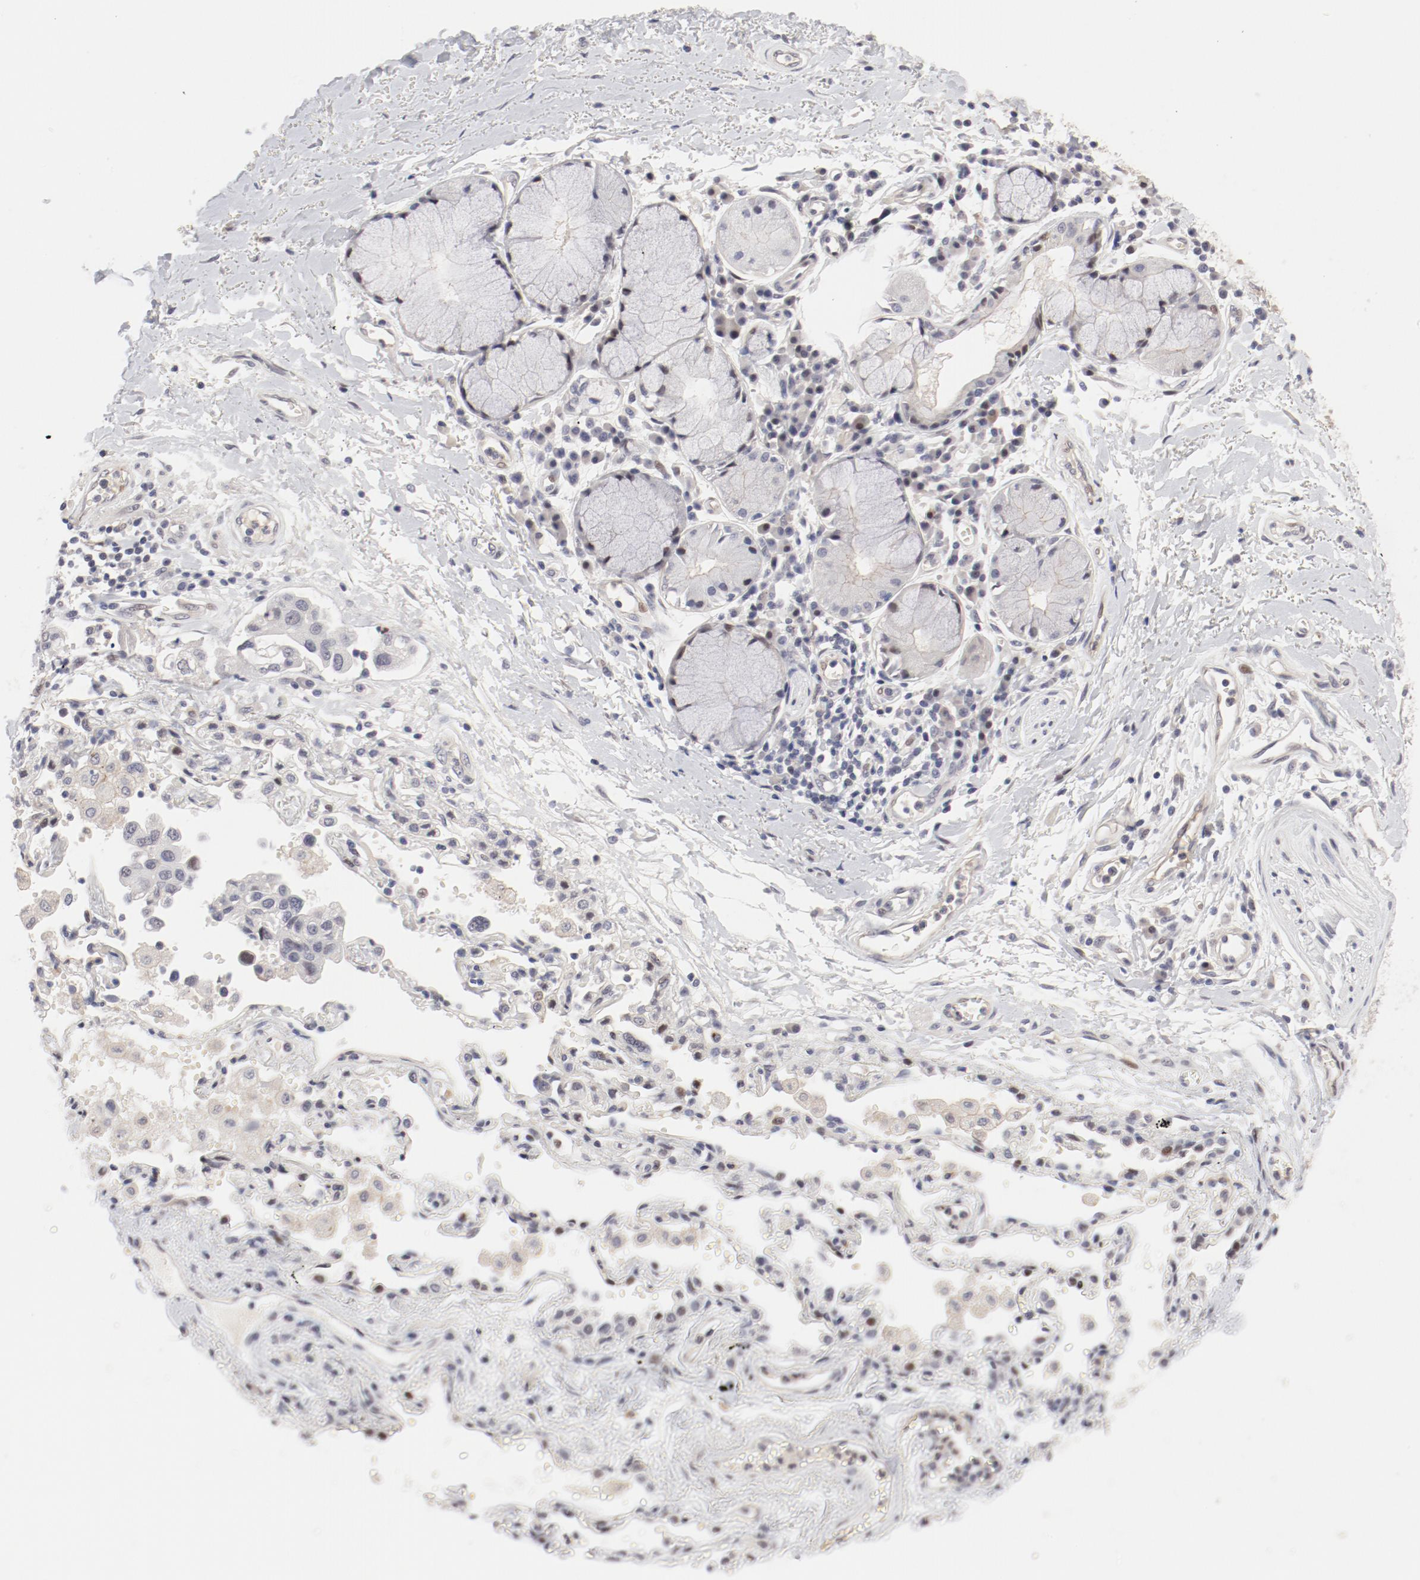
{"staining": {"intensity": "negative", "quantity": "none", "location": "none"}, "tissue": "adipose tissue", "cell_type": "Adipocytes", "image_type": "normal", "snomed": [{"axis": "morphology", "description": "Normal tissue, NOS"}, {"axis": "morphology", "description": "Adenocarcinoma, NOS"}, {"axis": "topography", "description": "Cartilage tissue"}, {"axis": "topography", "description": "Bronchus"}, {"axis": "topography", "description": "Lung"}], "caption": "IHC image of benign adipose tissue: human adipose tissue stained with DAB (3,3'-diaminobenzidine) reveals no significant protein staining in adipocytes.", "gene": "FSCB", "patient": {"sex": "female", "age": 67}}